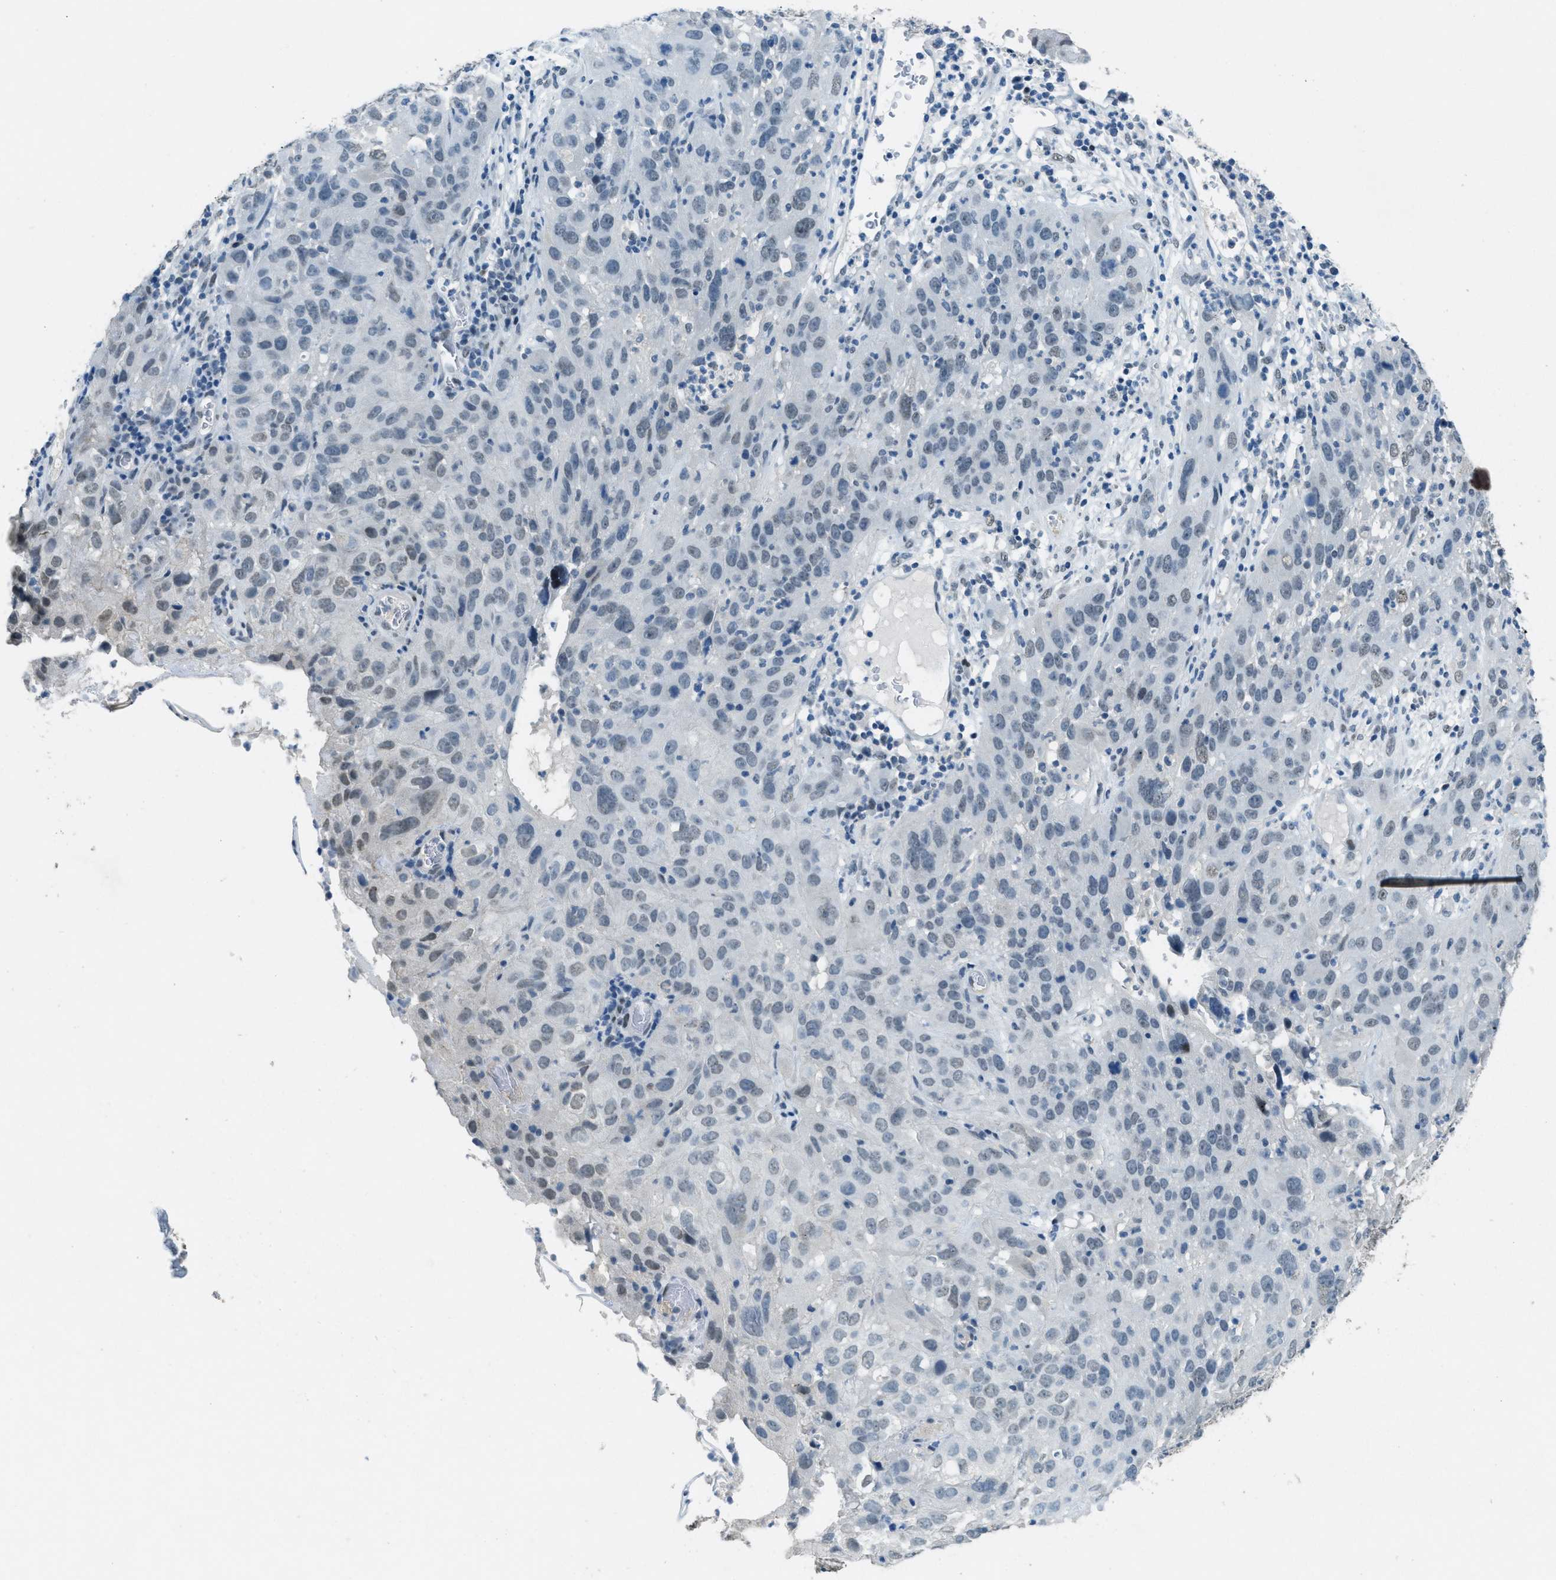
{"staining": {"intensity": "weak", "quantity": "<25%", "location": "nuclear"}, "tissue": "cervical cancer", "cell_type": "Tumor cells", "image_type": "cancer", "snomed": [{"axis": "morphology", "description": "Squamous cell carcinoma, NOS"}, {"axis": "topography", "description": "Cervix"}], "caption": "Immunohistochemistry histopathology image of human cervical cancer stained for a protein (brown), which displays no positivity in tumor cells.", "gene": "TTC13", "patient": {"sex": "female", "age": 32}}